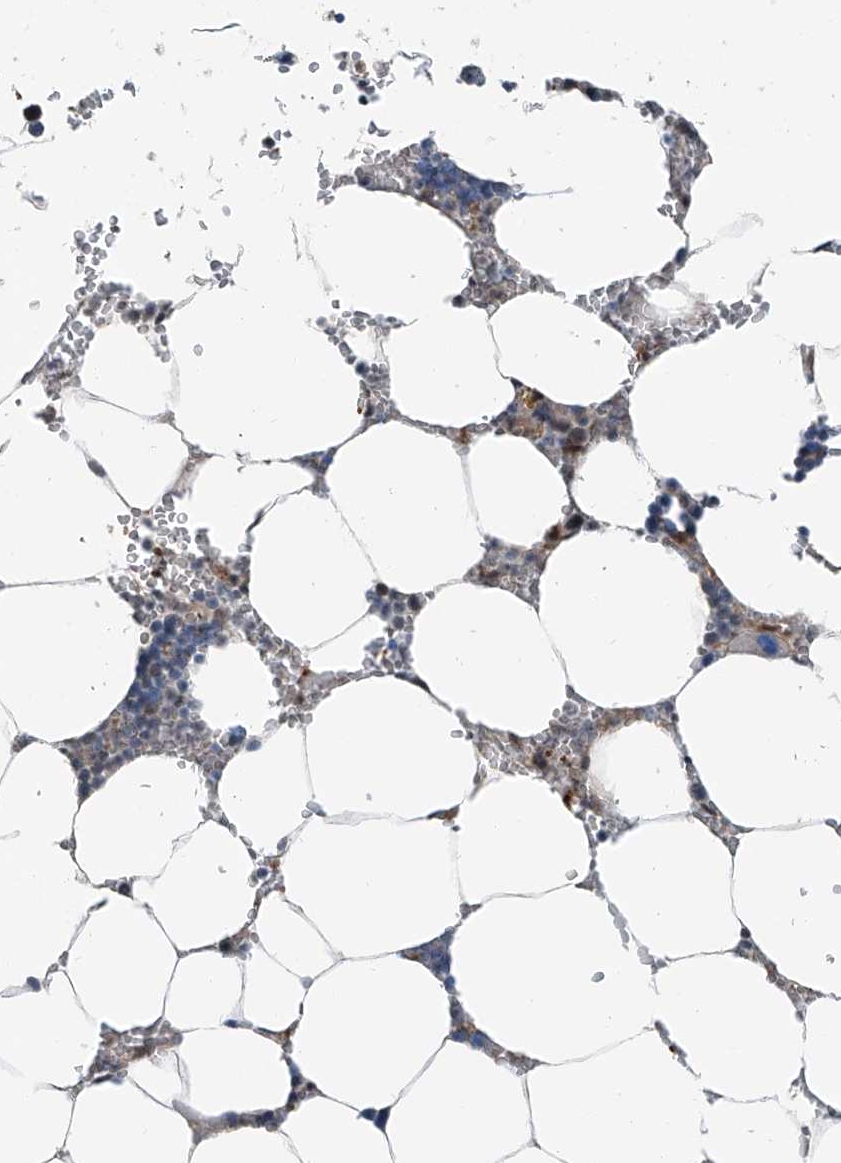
{"staining": {"intensity": "negative", "quantity": "none", "location": "none"}, "tissue": "bone marrow", "cell_type": "Hematopoietic cells", "image_type": "normal", "snomed": [{"axis": "morphology", "description": "Normal tissue, NOS"}, {"axis": "topography", "description": "Bone marrow"}], "caption": "This photomicrograph is of normal bone marrow stained with IHC to label a protein in brown with the nuclei are counter-stained blue. There is no staining in hematopoietic cells. The staining is performed using DAB brown chromogen with nuclei counter-stained in using hematoxylin.", "gene": "HSPA6", "patient": {"sex": "male", "age": 70}}